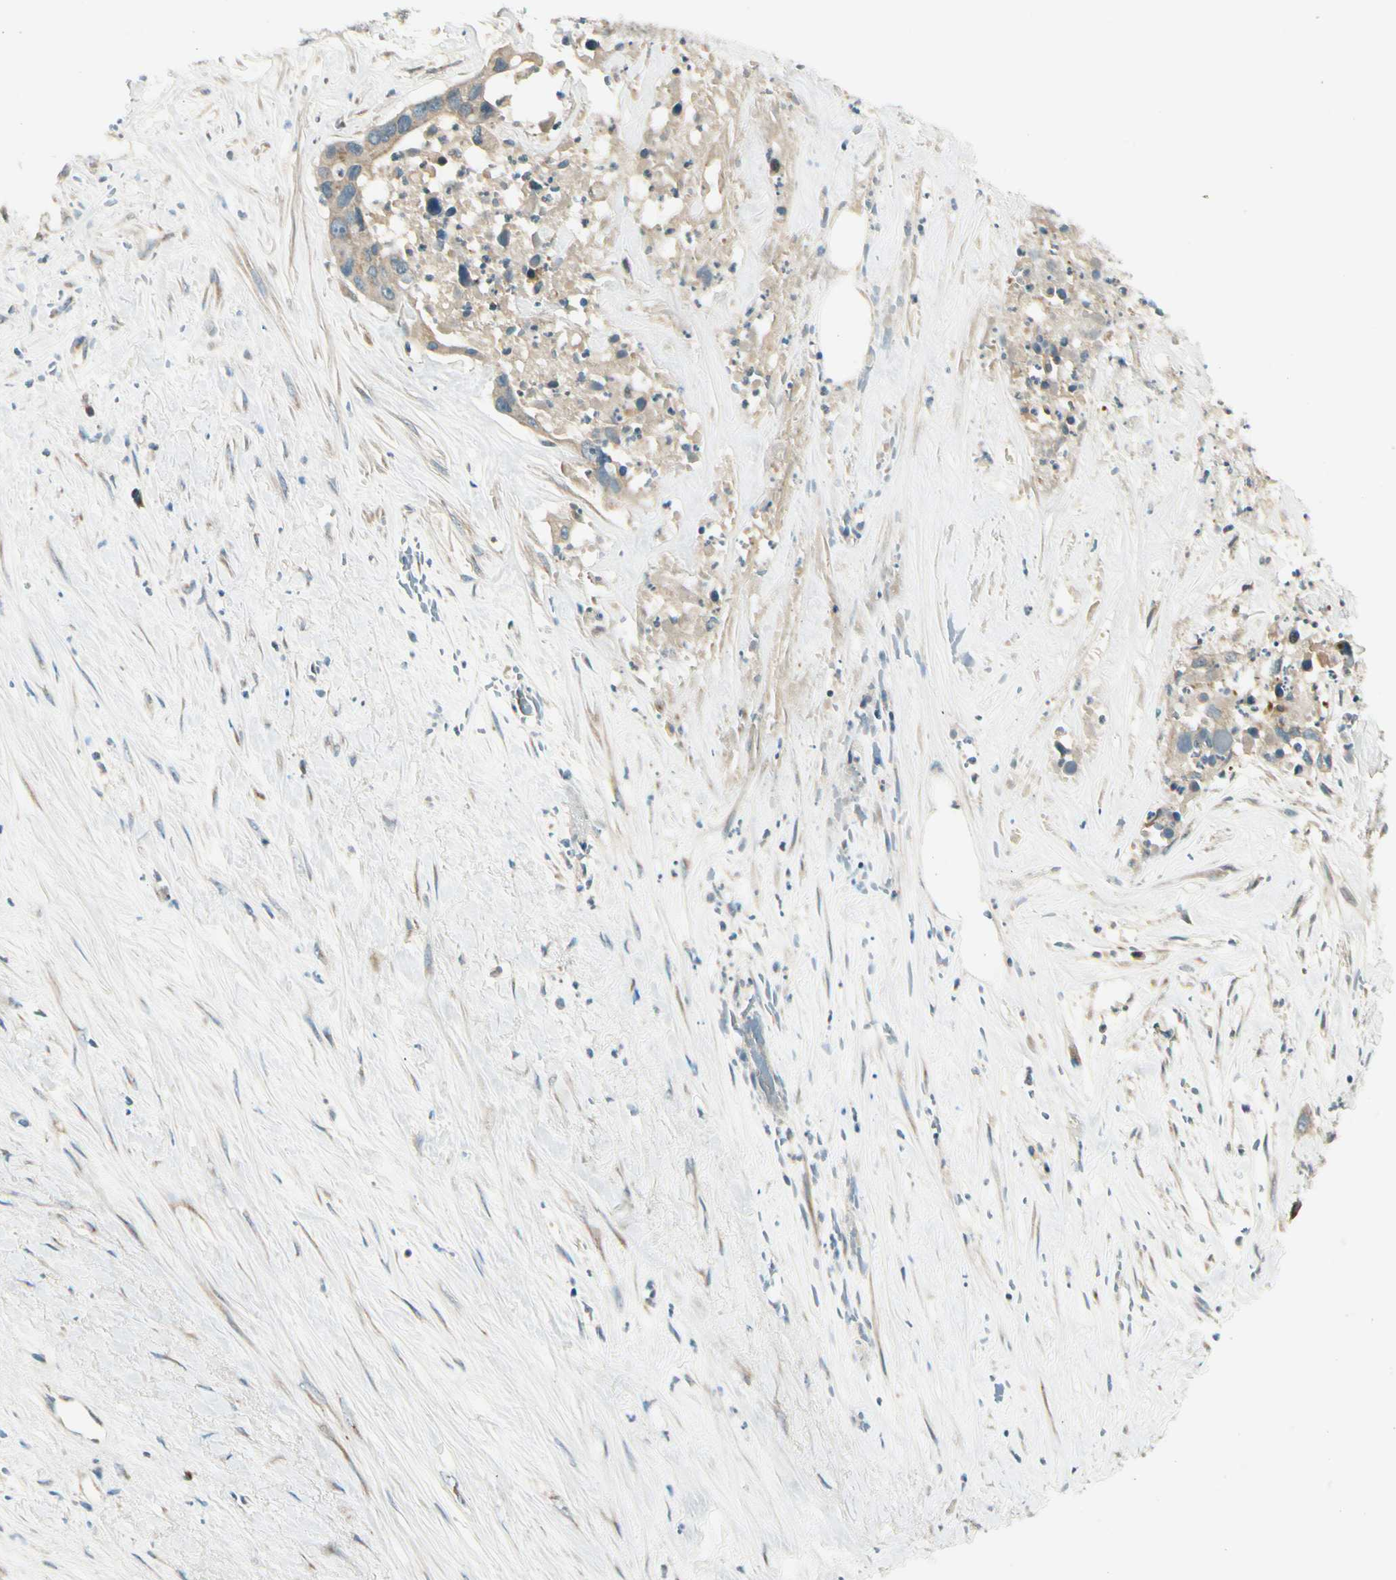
{"staining": {"intensity": "weak", "quantity": ">75%", "location": "cytoplasmic/membranous"}, "tissue": "liver cancer", "cell_type": "Tumor cells", "image_type": "cancer", "snomed": [{"axis": "morphology", "description": "Cholangiocarcinoma"}, {"axis": "topography", "description": "Liver"}], "caption": "Approximately >75% of tumor cells in liver cancer (cholangiocarcinoma) reveal weak cytoplasmic/membranous protein staining as visualized by brown immunohistochemical staining.", "gene": "BNIP1", "patient": {"sex": "female", "age": 65}}